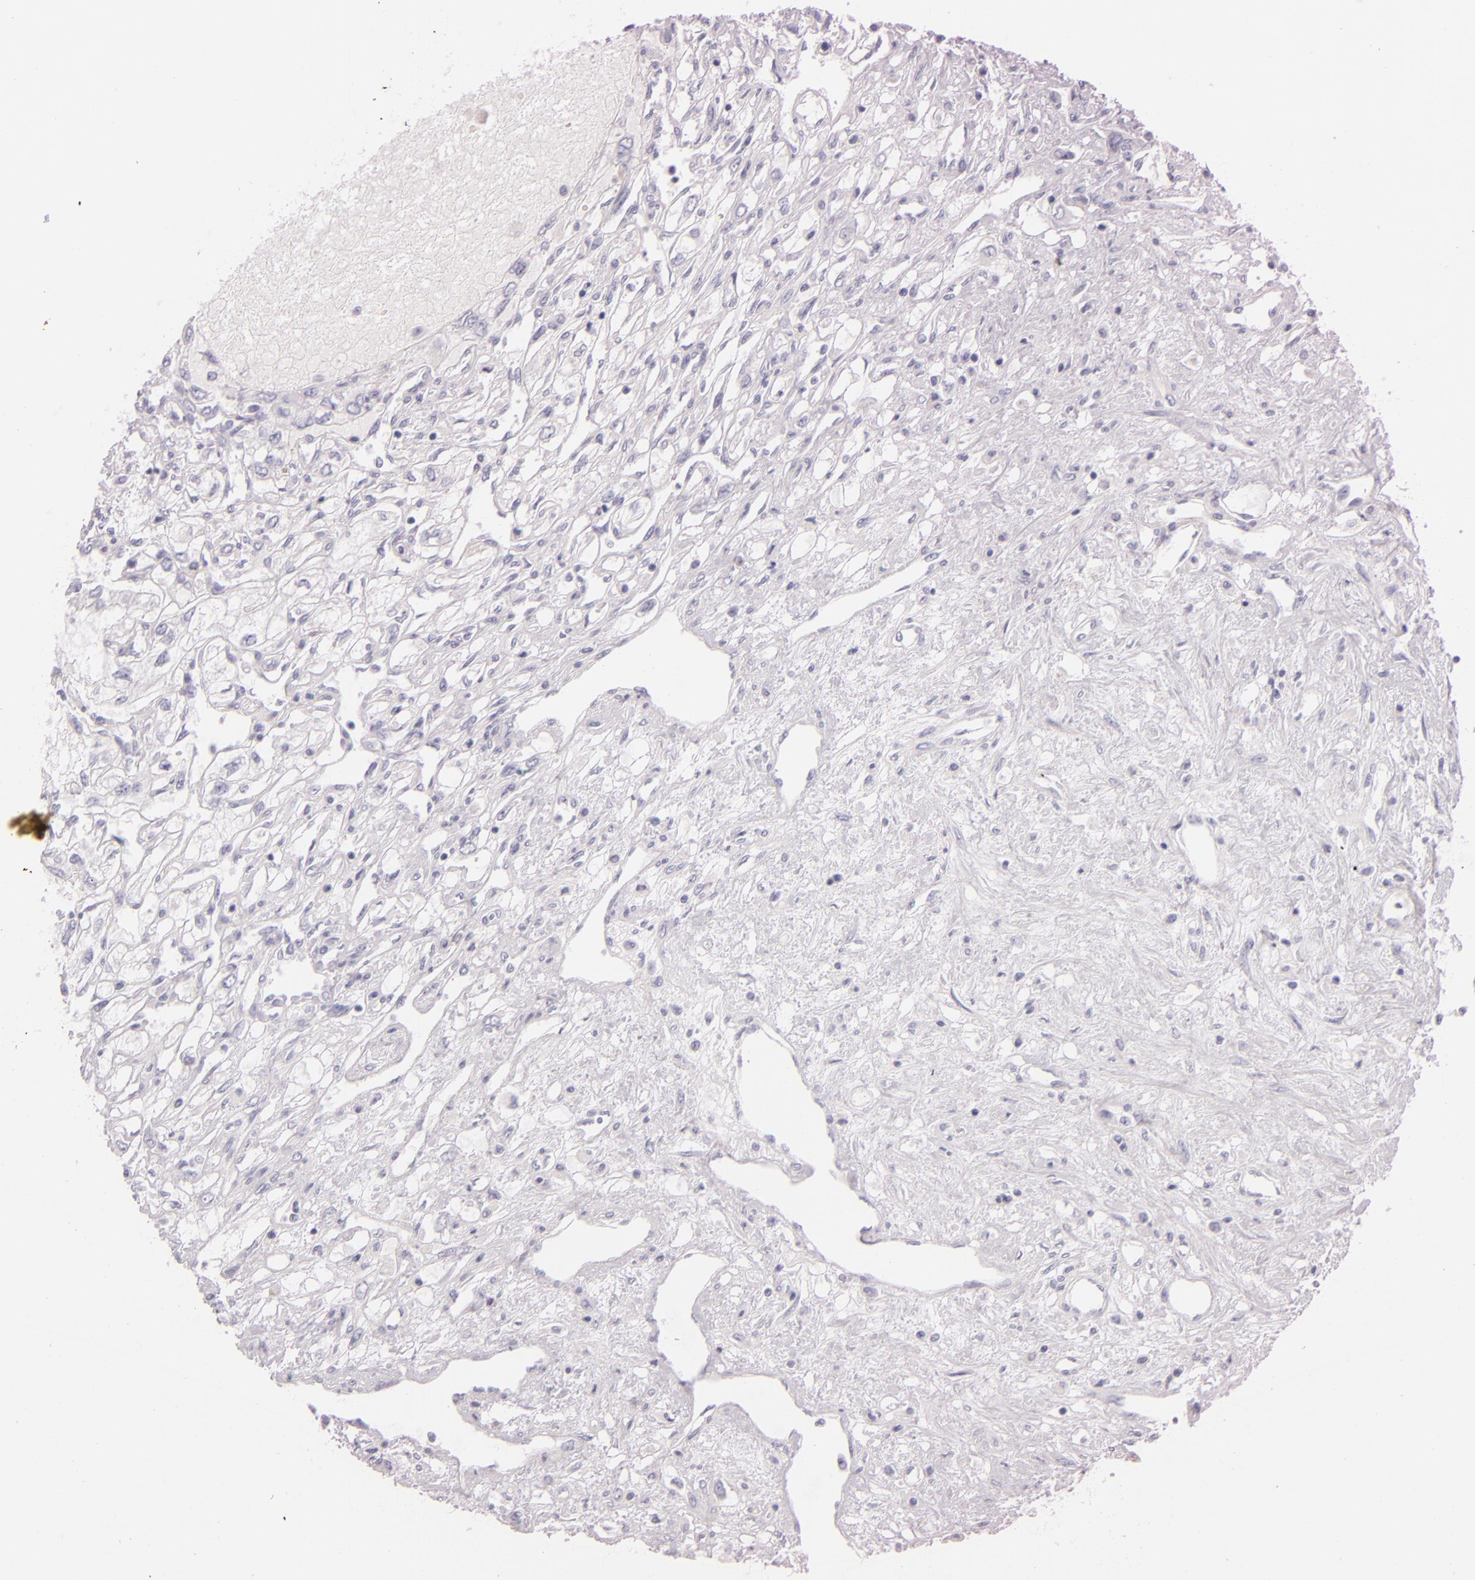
{"staining": {"intensity": "negative", "quantity": "none", "location": "none"}, "tissue": "renal cancer", "cell_type": "Tumor cells", "image_type": "cancer", "snomed": [{"axis": "morphology", "description": "Adenocarcinoma, NOS"}, {"axis": "topography", "description": "Kidney"}], "caption": "Immunohistochemistry (IHC) photomicrograph of renal cancer stained for a protein (brown), which displays no staining in tumor cells.", "gene": "INA", "patient": {"sex": "male", "age": 57}}